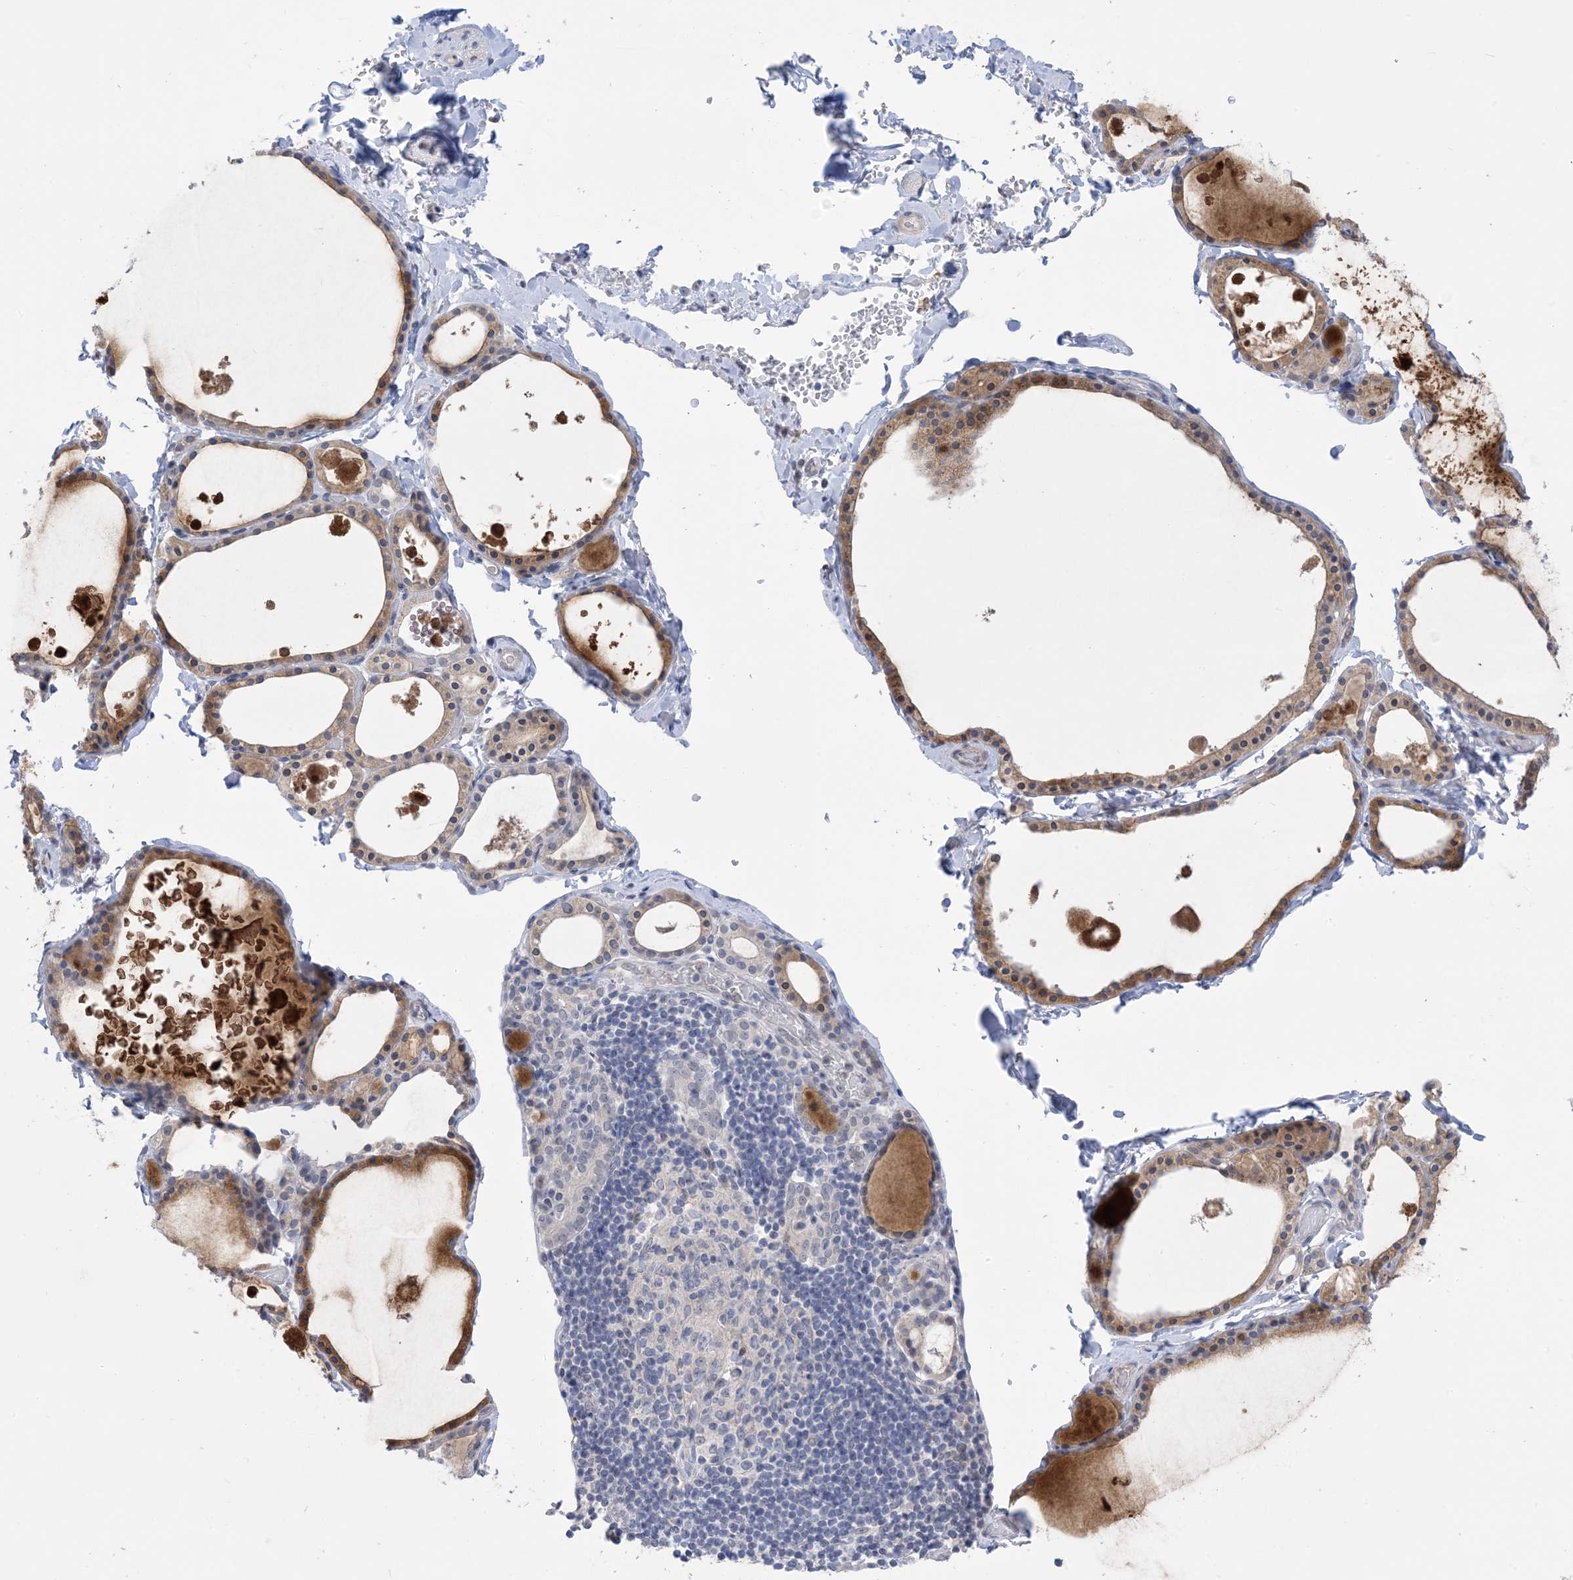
{"staining": {"intensity": "moderate", "quantity": "<25%", "location": "cytoplasmic/membranous"}, "tissue": "thyroid gland", "cell_type": "Glandular cells", "image_type": "normal", "snomed": [{"axis": "morphology", "description": "Normal tissue, NOS"}, {"axis": "topography", "description": "Thyroid gland"}], "caption": "Protein expression analysis of unremarkable human thyroid gland reveals moderate cytoplasmic/membranous expression in approximately <25% of glandular cells. (Brightfield microscopy of DAB IHC at high magnification).", "gene": "TTYH1", "patient": {"sex": "male", "age": 56}}